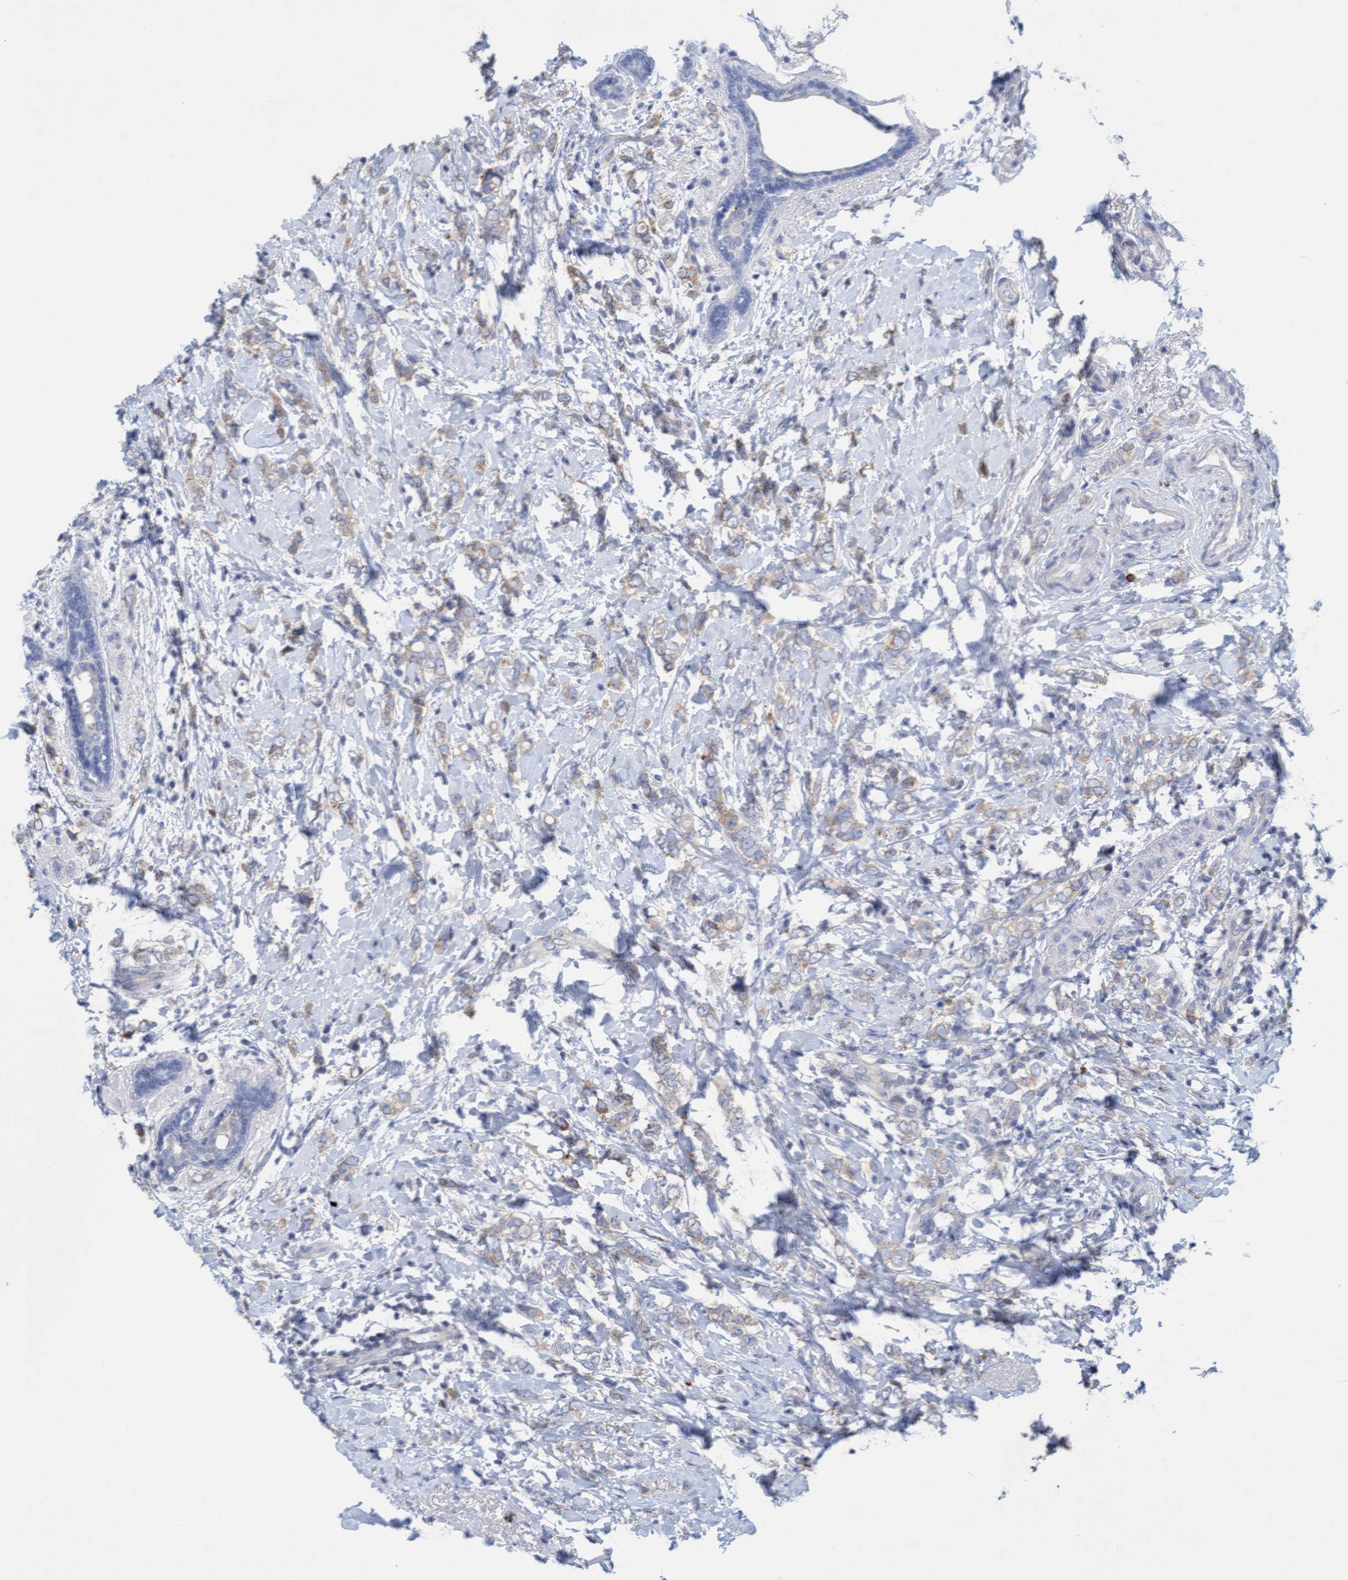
{"staining": {"intensity": "weak", "quantity": ">75%", "location": "cytoplasmic/membranous"}, "tissue": "breast cancer", "cell_type": "Tumor cells", "image_type": "cancer", "snomed": [{"axis": "morphology", "description": "Normal tissue, NOS"}, {"axis": "morphology", "description": "Lobular carcinoma"}, {"axis": "topography", "description": "Breast"}], "caption": "High-power microscopy captured an IHC image of breast cancer (lobular carcinoma), revealing weak cytoplasmic/membranous expression in about >75% of tumor cells.", "gene": "SIGIRR", "patient": {"sex": "female", "age": 47}}